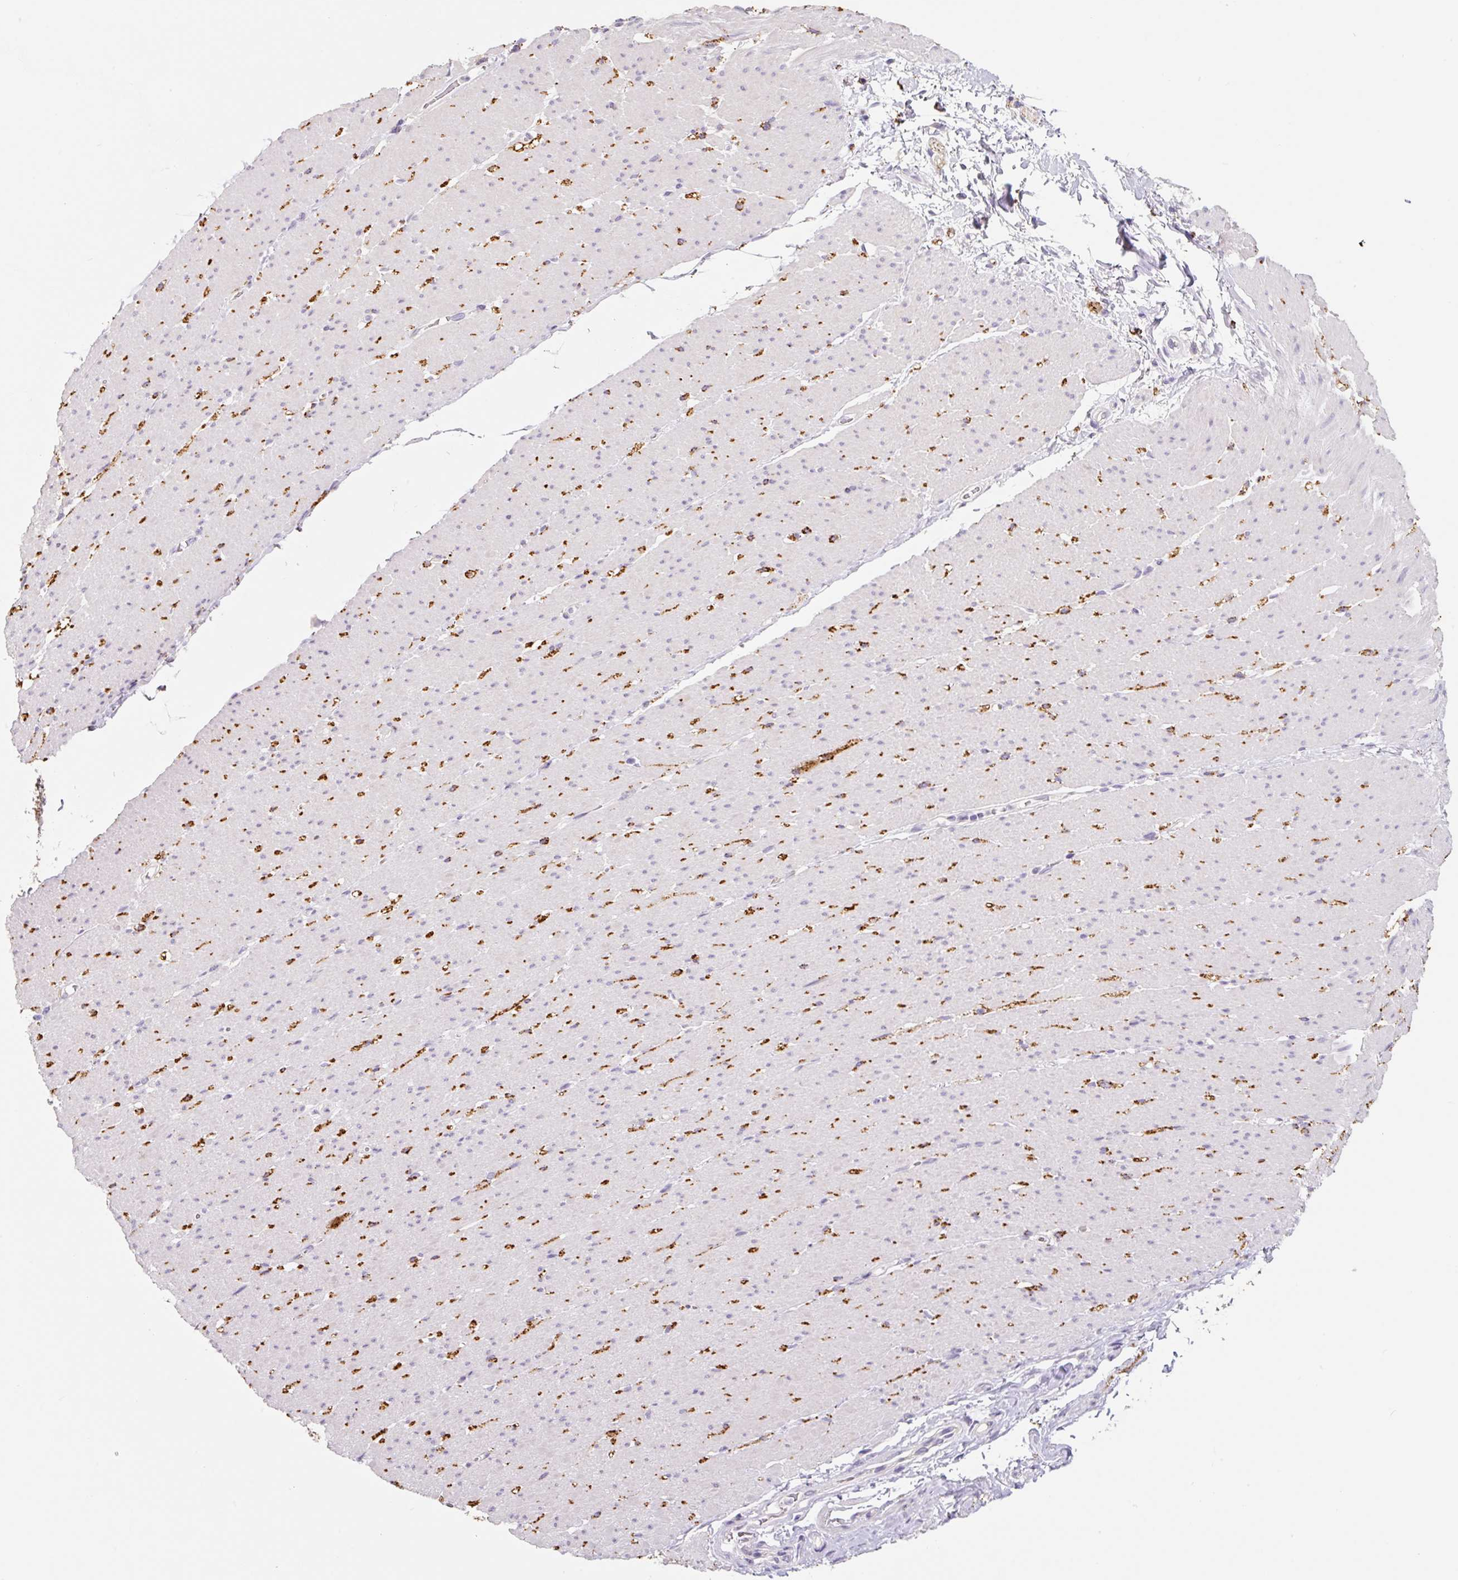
{"staining": {"intensity": "negative", "quantity": "none", "location": "none"}, "tissue": "smooth muscle", "cell_type": "Smooth muscle cells", "image_type": "normal", "snomed": [{"axis": "morphology", "description": "Normal tissue, NOS"}, {"axis": "topography", "description": "Smooth muscle"}, {"axis": "topography", "description": "Rectum"}], "caption": "DAB immunohistochemical staining of normal human smooth muscle displays no significant staining in smooth muscle cells.", "gene": "SYP", "patient": {"sex": "male", "age": 53}}